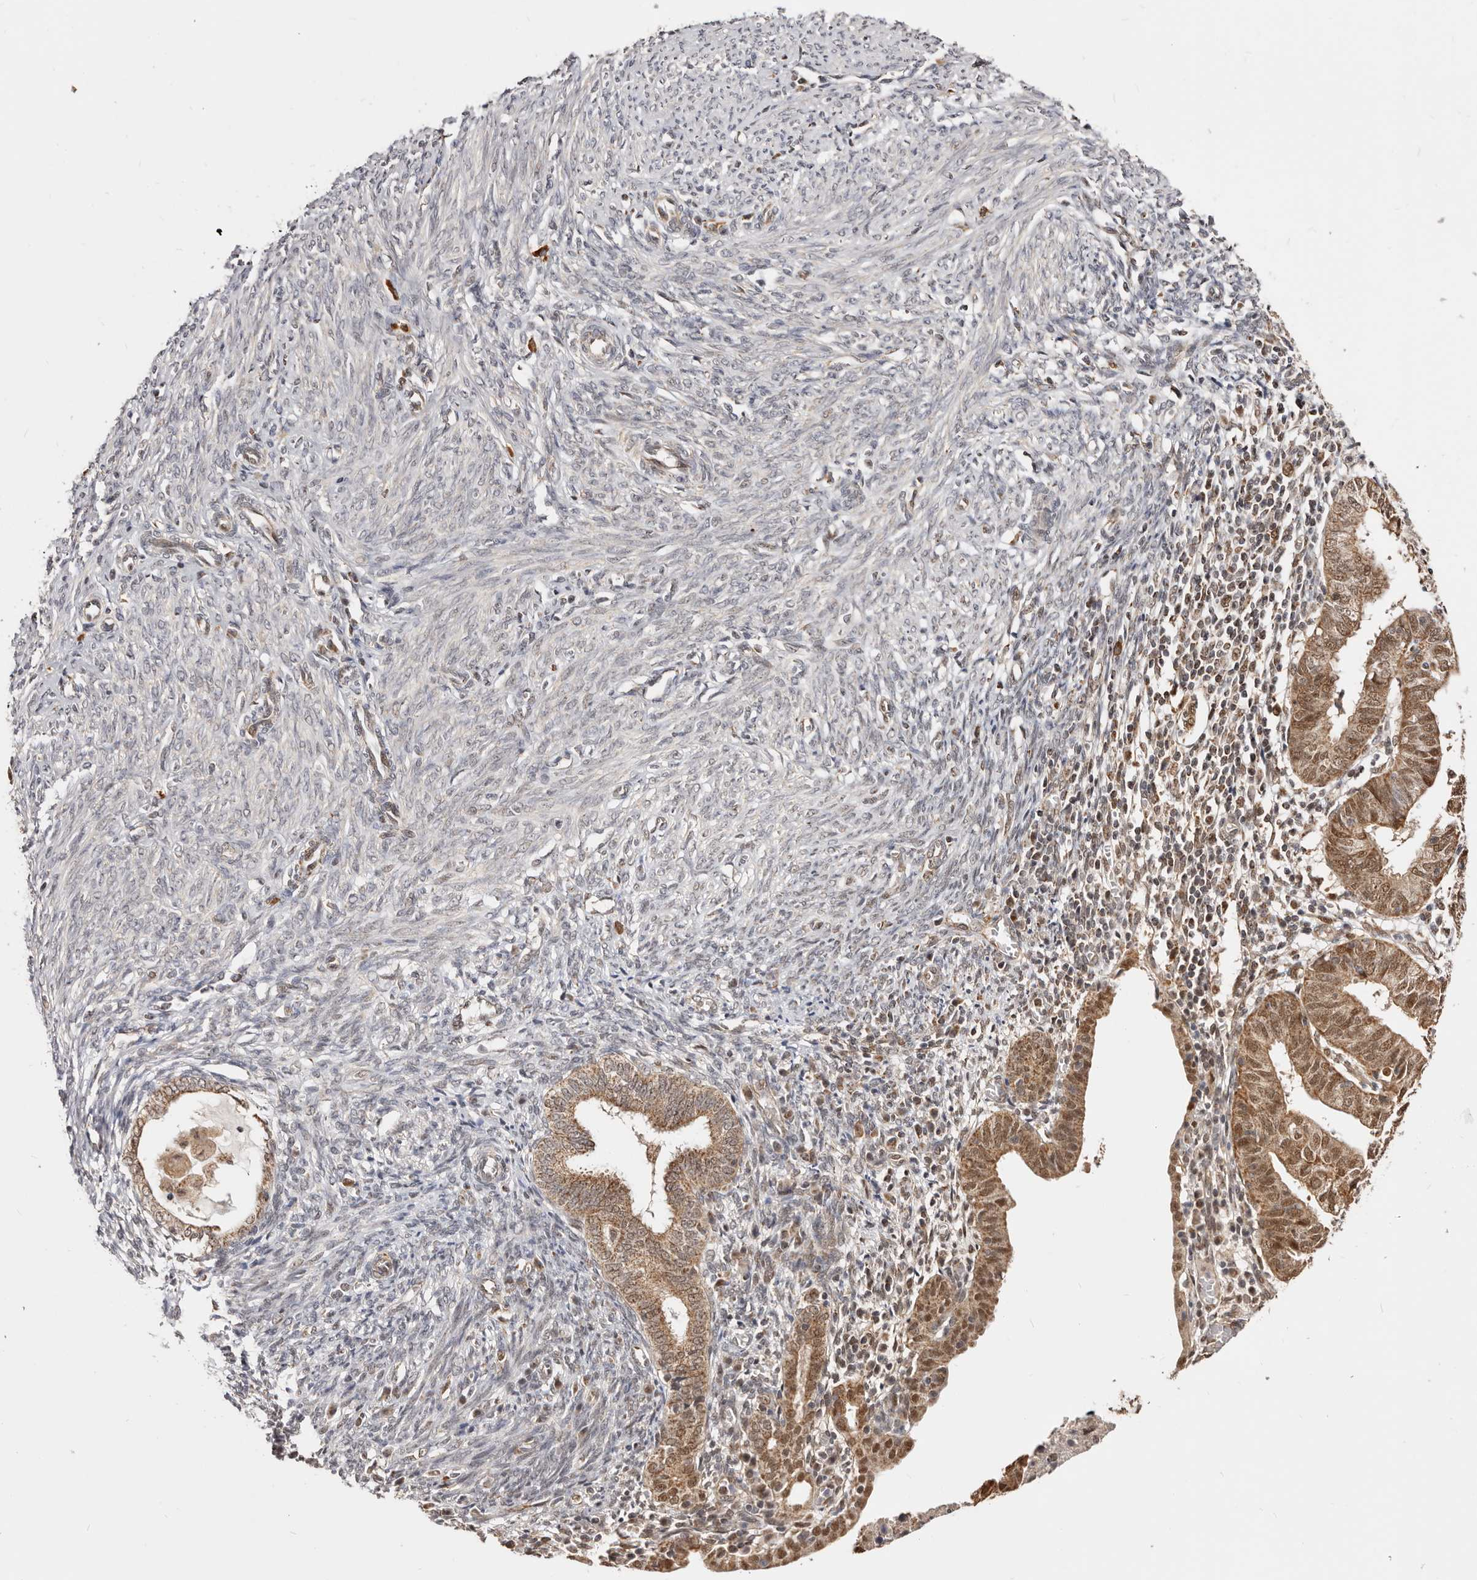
{"staining": {"intensity": "moderate", "quantity": ">75%", "location": "cytoplasmic/membranous,nuclear"}, "tissue": "endometrial cancer", "cell_type": "Tumor cells", "image_type": "cancer", "snomed": [{"axis": "morphology", "description": "Adenocarcinoma, NOS"}, {"axis": "topography", "description": "Uterus"}], "caption": "Immunohistochemistry (IHC) histopathology image of endometrial cancer (adenocarcinoma) stained for a protein (brown), which reveals medium levels of moderate cytoplasmic/membranous and nuclear staining in about >75% of tumor cells.", "gene": "SEC14L1", "patient": {"sex": "female", "age": 77}}